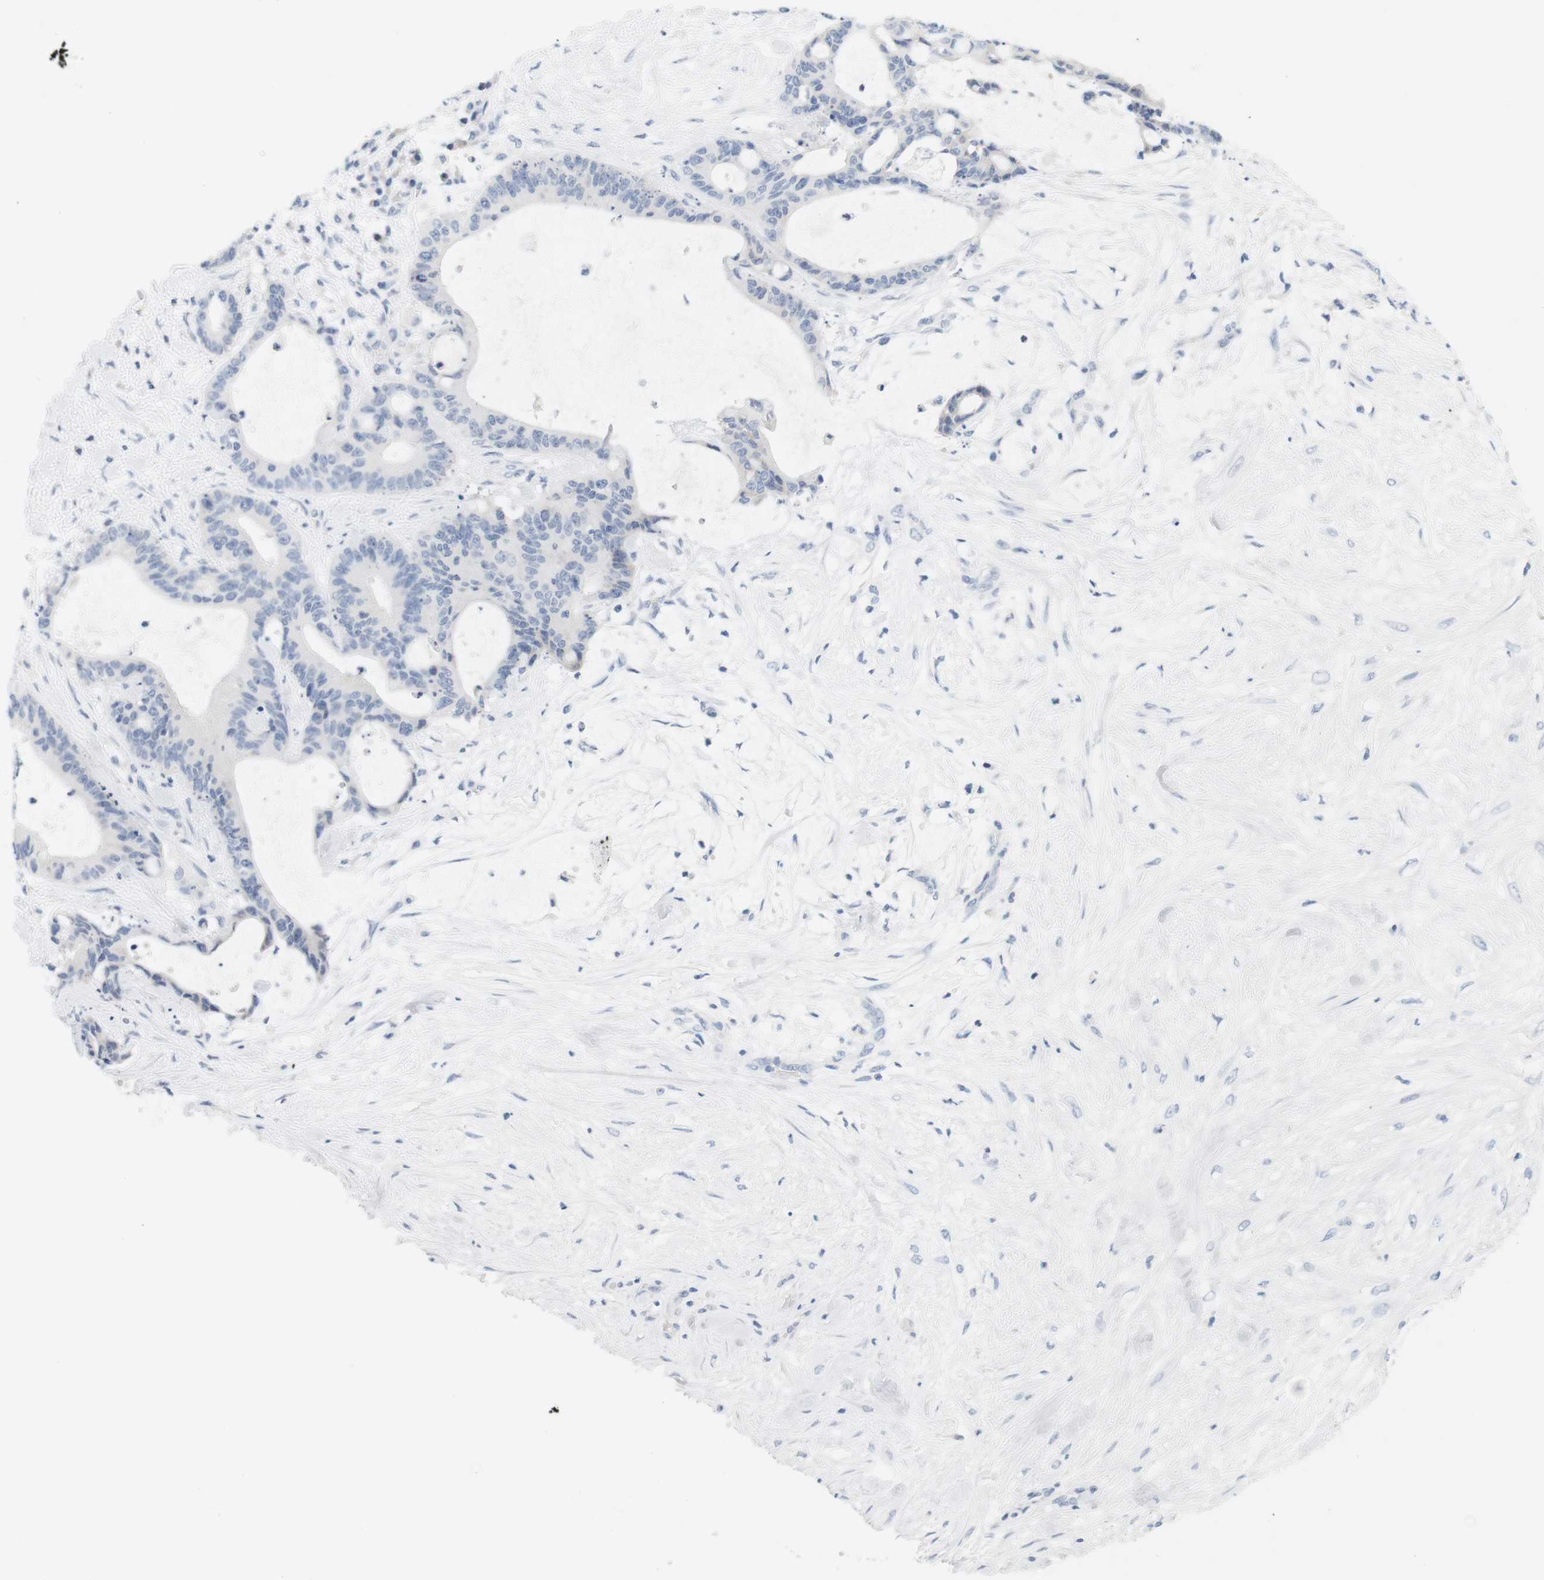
{"staining": {"intensity": "negative", "quantity": "none", "location": "none"}, "tissue": "liver cancer", "cell_type": "Tumor cells", "image_type": "cancer", "snomed": [{"axis": "morphology", "description": "Cholangiocarcinoma"}, {"axis": "topography", "description": "Liver"}], "caption": "Protein analysis of liver cholangiocarcinoma shows no significant positivity in tumor cells.", "gene": "OPRM1", "patient": {"sex": "female", "age": 73}}